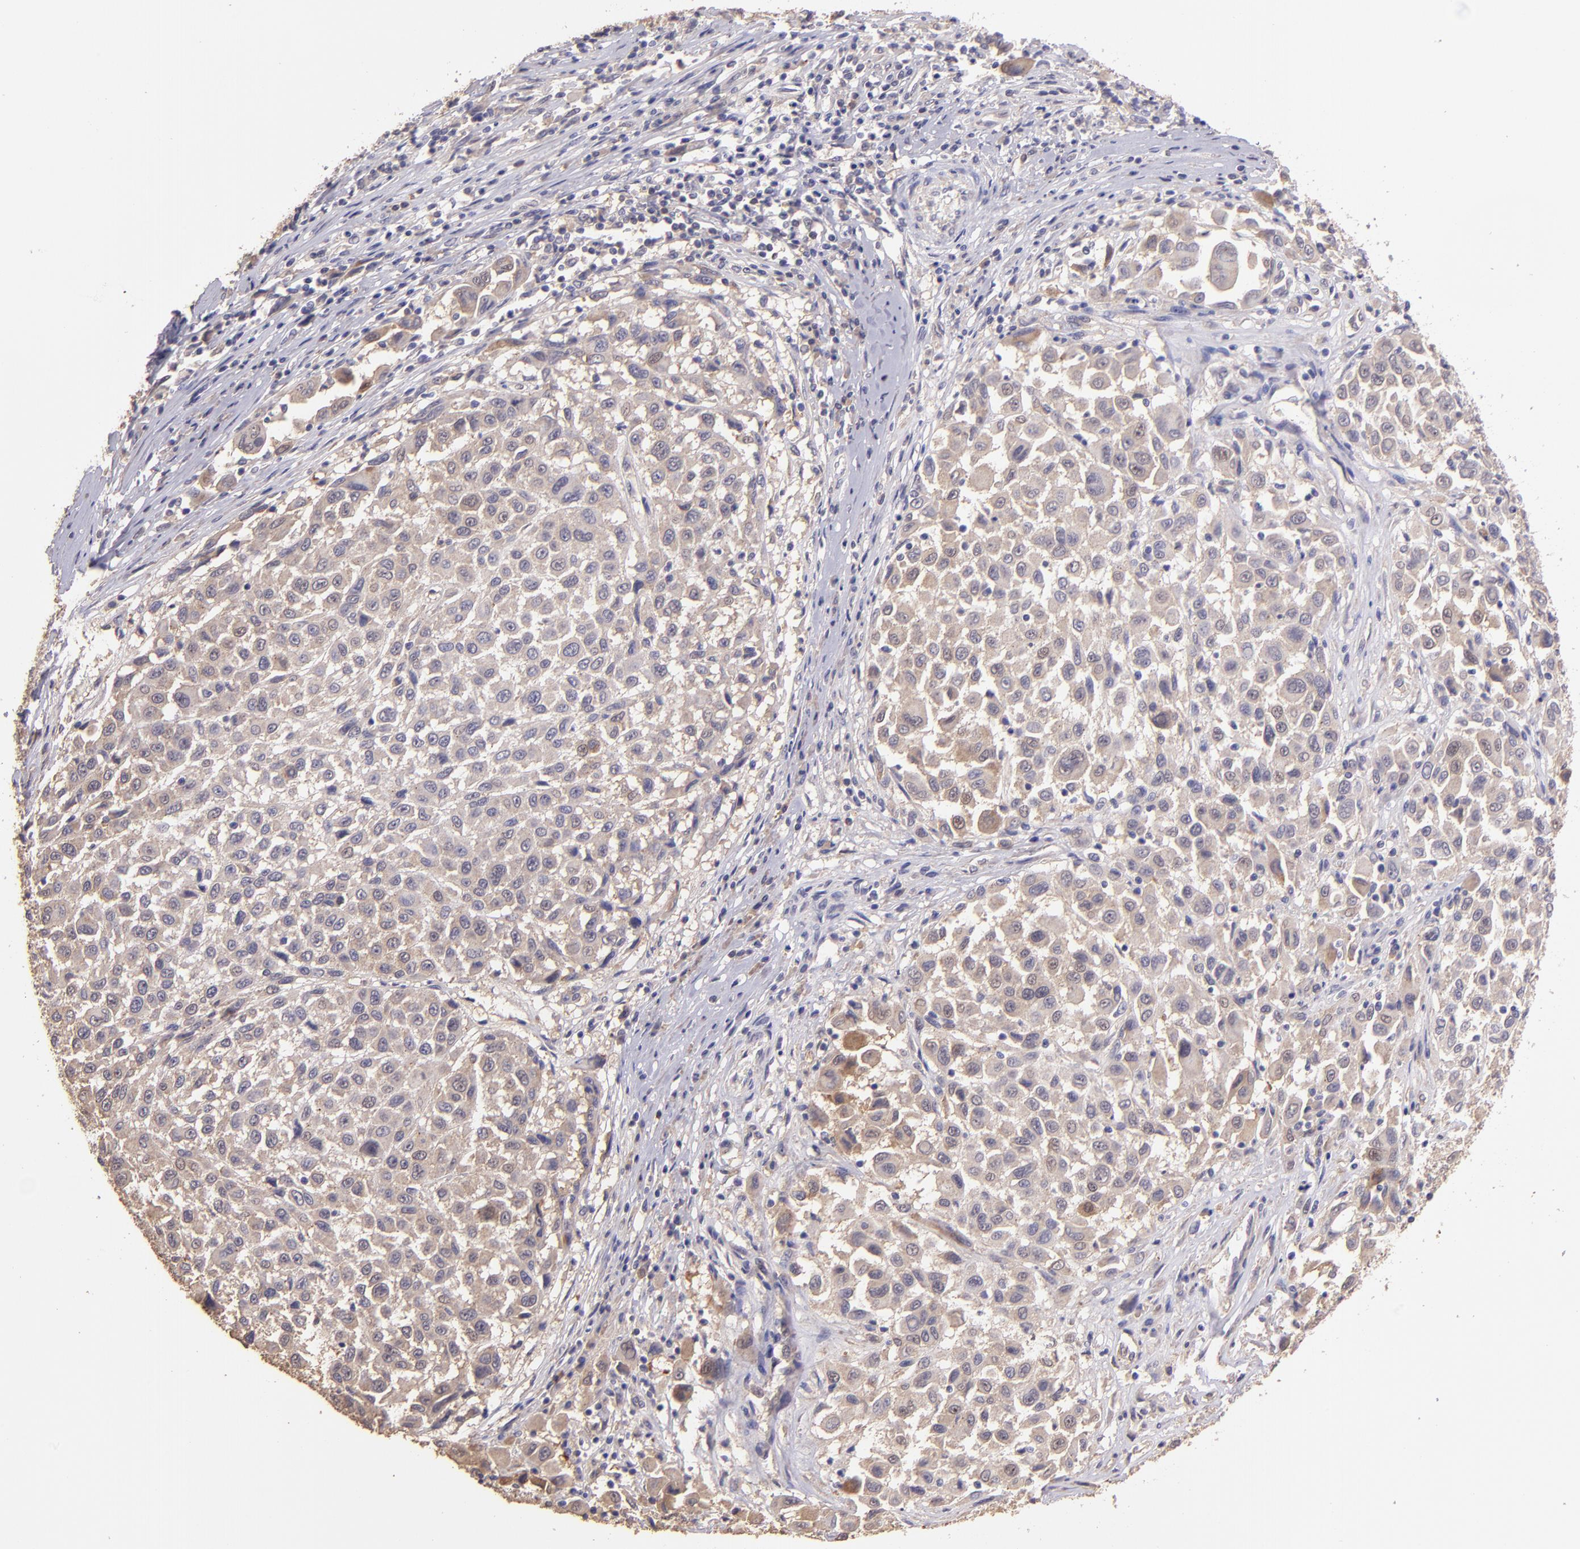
{"staining": {"intensity": "weak", "quantity": ">75%", "location": "cytoplasmic/membranous"}, "tissue": "melanoma", "cell_type": "Tumor cells", "image_type": "cancer", "snomed": [{"axis": "morphology", "description": "Malignant melanoma, Metastatic site"}, {"axis": "topography", "description": "Lymph node"}], "caption": "Human melanoma stained for a protein (brown) demonstrates weak cytoplasmic/membranous positive positivity in approximately >75% of tumor cells.", "gene": "PAPPA", "patient": {"sex": "male", "age": 61}}